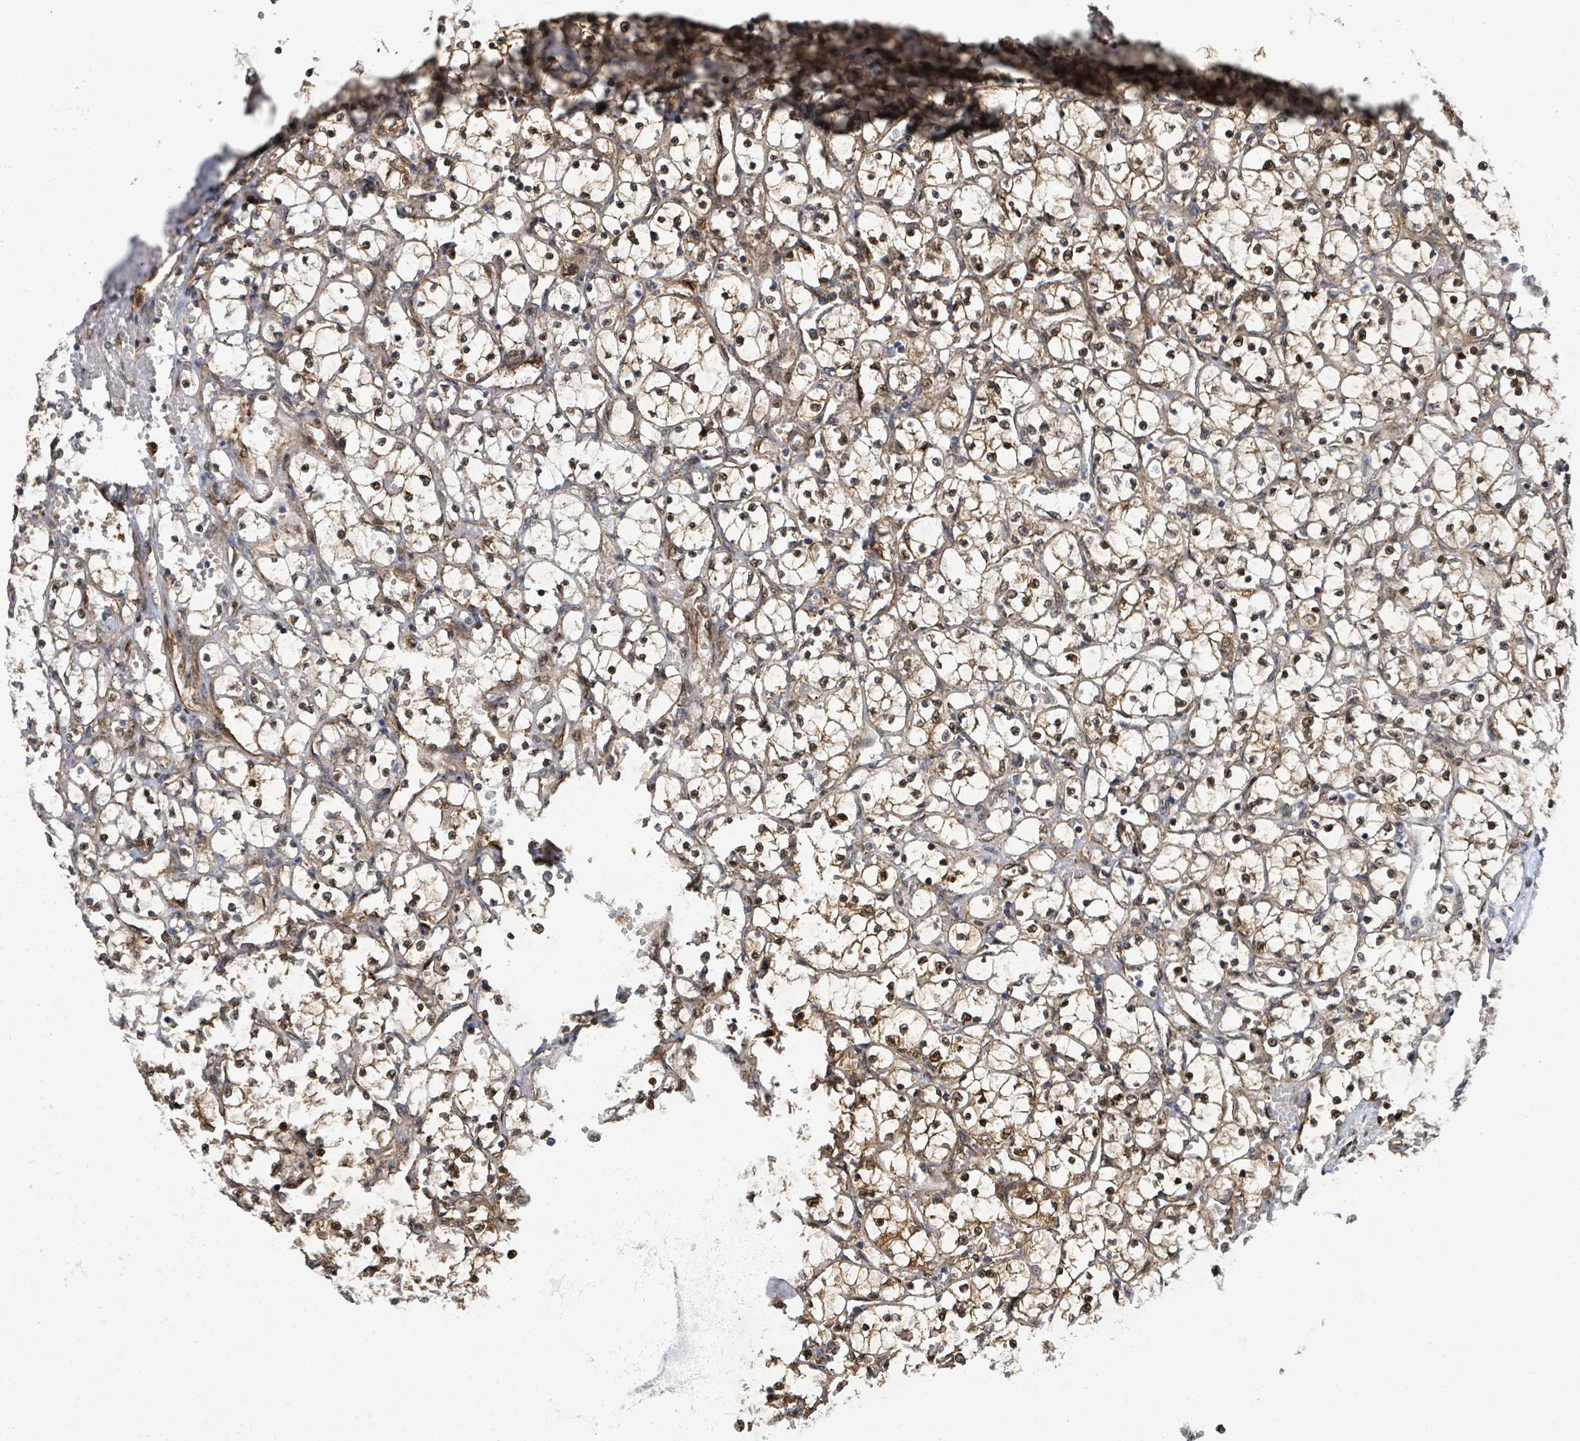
{"staining": {"intensity": "moderate", "quantity": ">75%", "location": "cytoplasmic/membranous,nuclear"}, "tissue": "renal cancer", "cell_type": "Tumor cells", "image_type": "cancer", "snomed": [{"axis": "morphology", "description": "Adenocarcinoma, NOS"}, {"axis": "topography", "description": "Kidney"}], "caption": "A photomicrograph showing moderate cytoplasmic/membranous and nuclear expression in about >75% of tumor cells in renal adenocarcinoma, as visualized by brown immunohistochemical staining.", "gene": "PSMB7", "patient": {"sex": "female", "age": 69}}